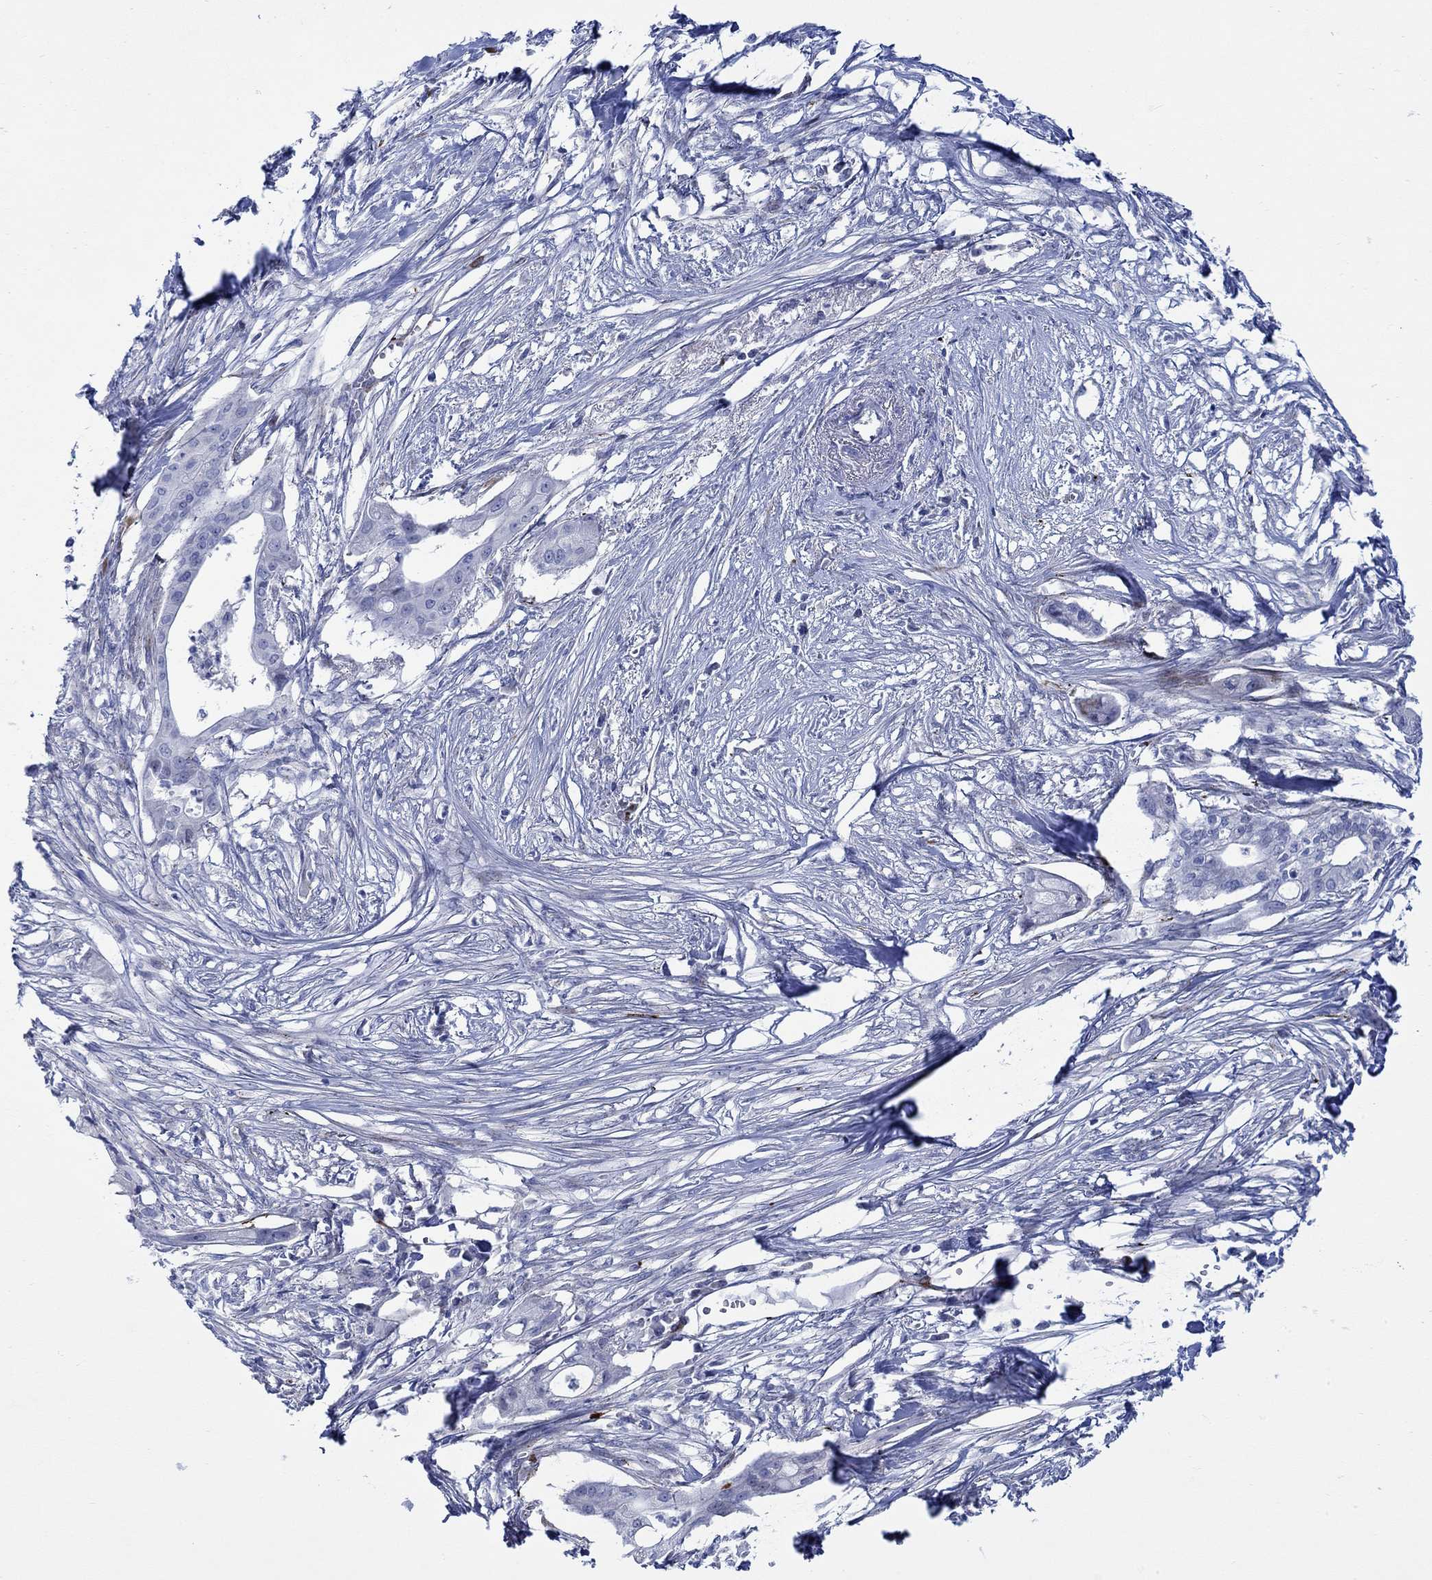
{"staining": {"intensity": "negative", "quantity": "none", "location": "none"}, "tissue": "pancreatic cancer", "cell_type": "Tumor cells", "image_type": "cancer", "snomed": [{"axis": "morphology", "description": "Normal tissue, NOS"}, {"axis": "morphology", "description": "Adenocarcinoma, NOS"}, {"axis": "topography", "description": "Pancreas"}], "caption": "High magnification brightfield microscopy of pancreatic adenocarcinoma stained with DAB (brown) and counterstained with hematoxylin (blue): tumor cells show no significant positivity. (DAB IHC with hematoxylin counter stain).", "gene": "KSR2", "patient": {"sex": "female", "age": 58}}